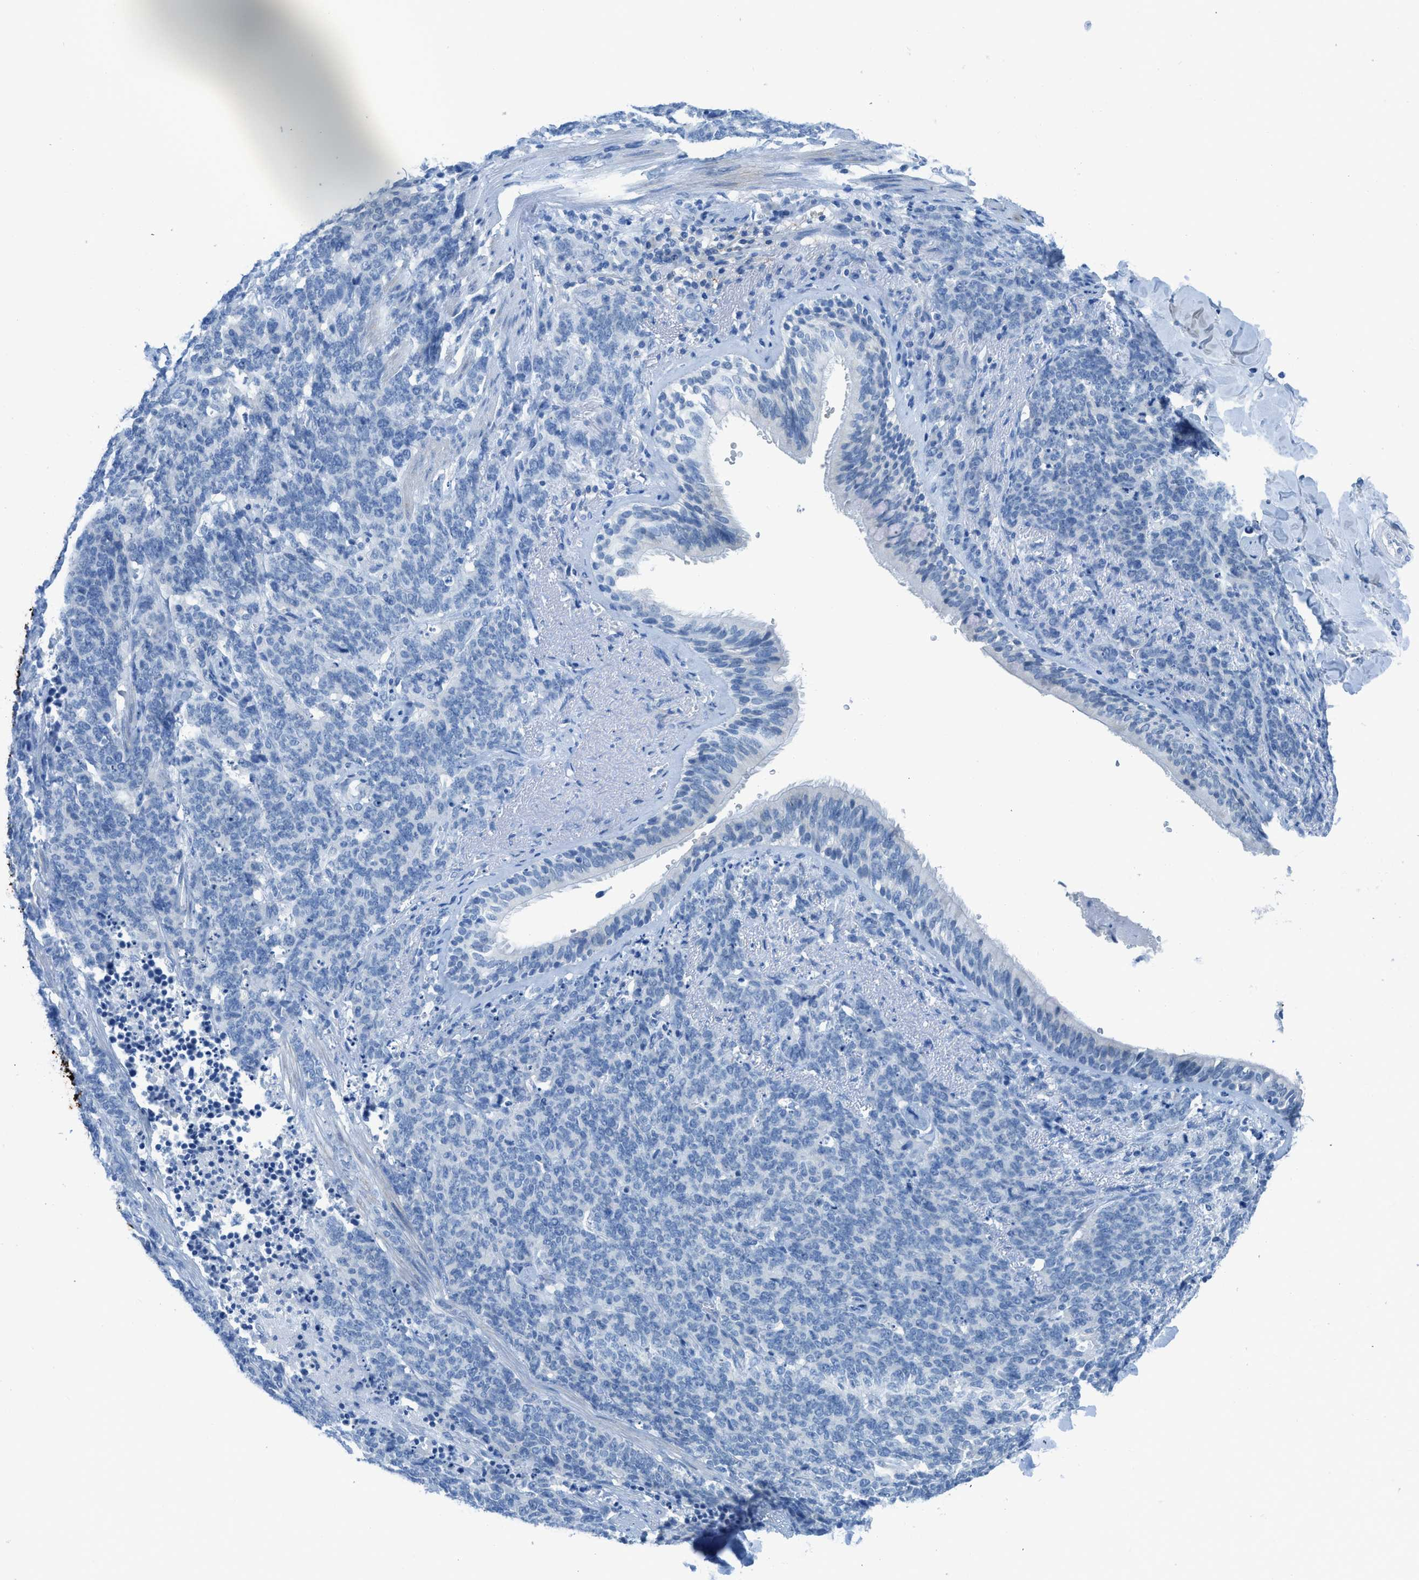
{"staining": {"intensity": "negative", "quantity": "none", "location": "none"}, "tissue": "lung cancer", "cell_type": "Tumor cells", "image_type": "cancer", "snomed": [{"axis": "morphology", "description": "Neoplasm, malignant, NOS"}, {"axis": "topography", "description": "Lung"}], "caption": "DAB (3,3'-diaminobenzidine) immunohistochemical staining of human lung cancer shows no significant expression in tumor cells. The staining was performed using DAB to visualize the protein expression in brown, while the nuclei were stained in blue with hematoxylin (Magnification: 20x).", "gene": "ACAN", "patient": {"sex": "female", "age": 58}}